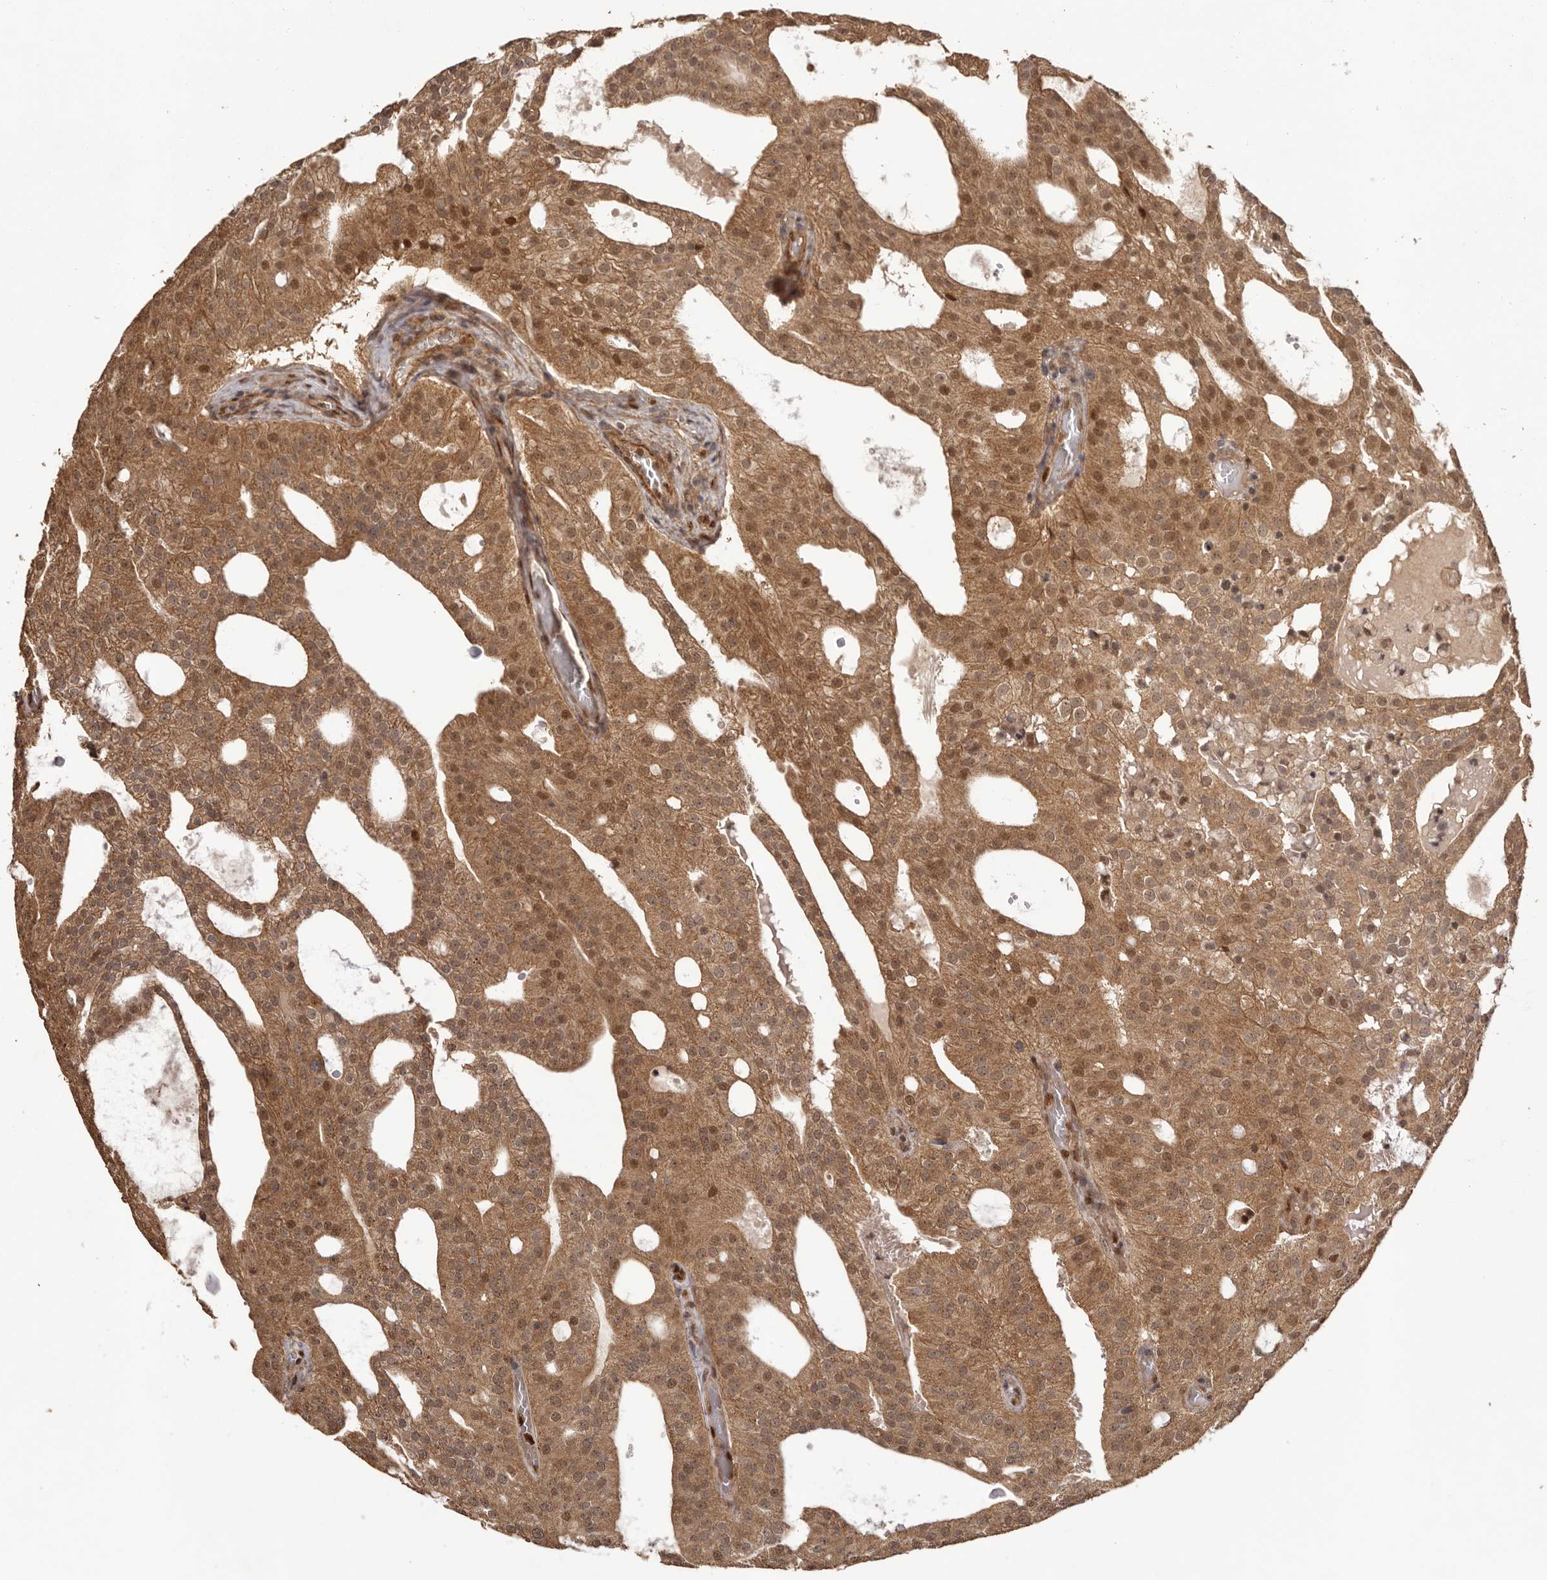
{"staining": {"intensity": "moderate", "quantity": ">75%", "location": "cytoplasmic/membranous,nuclear"}, "tissue": "prostate cancer", "cell_type": "Tumor cells", "image_type": "cancer", "snomed": [{"axis": "morphology", "description": "Adenocarcinoma, Medium grade"}, {"axis": "topography", "description": "Prostate"}], "caption": "Tumor cells exhibit moderate cytoplasmic/membranous and nuclear positivity in approximately >75% of cells in prostate cancer.", "gene": "UBR2", "patient": {"sex": "male", "age": 88}}